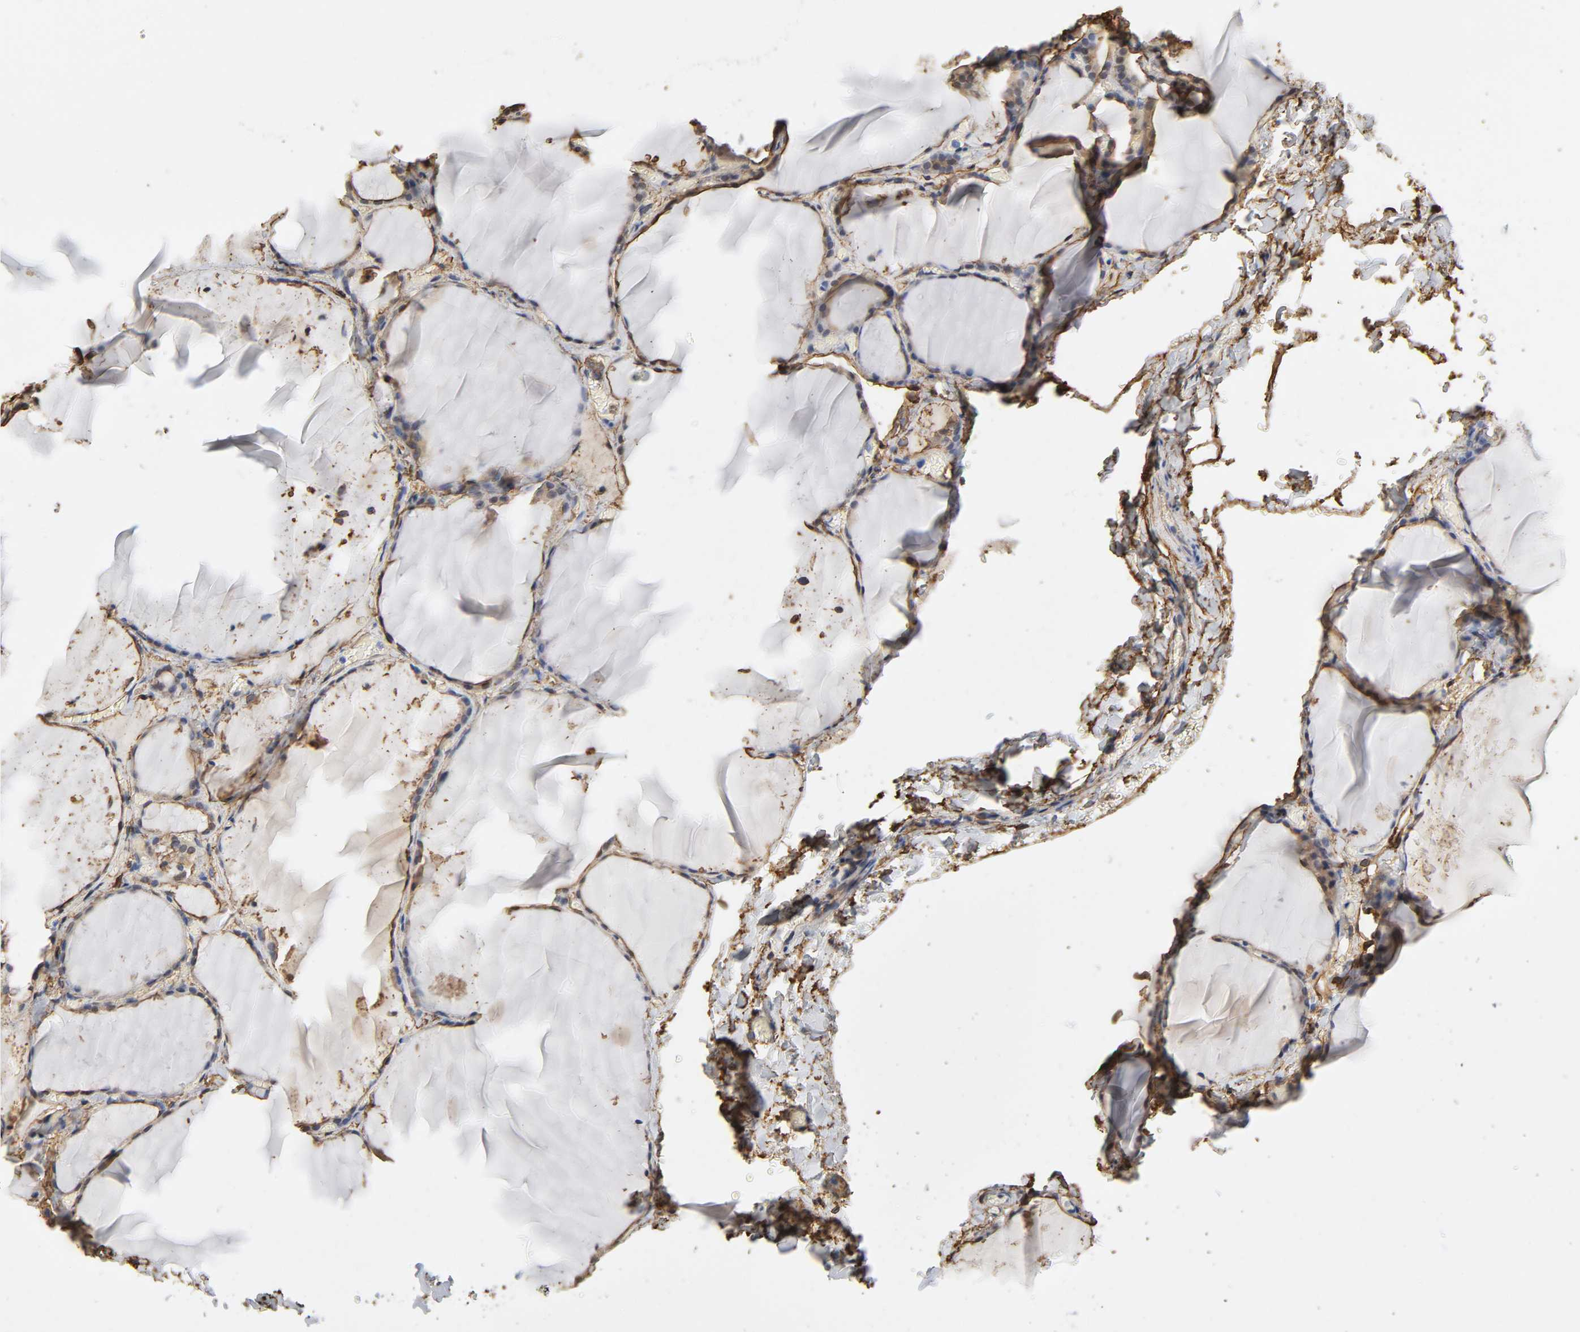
{"staining": {"intensity": "moderate", "quantity": "<25%", "location": "cytoplasmic/membranous"}, "tissue": "thyroid gland", "cell_type": "Glandular cells", "image_type": "normal", "snomed": [{"axis": "morphology", "description": "Normal tissue, NOS"}, {"axis": "topography", "description": "Thyroid gland"}], "caption": "Moderate cytoplasmic/membranous positivity is appreciated in about <25% of glandular cells in benign thyroid gland.", "gene": "ANXA2", "patient": {"sex": "female", "age": 22}}